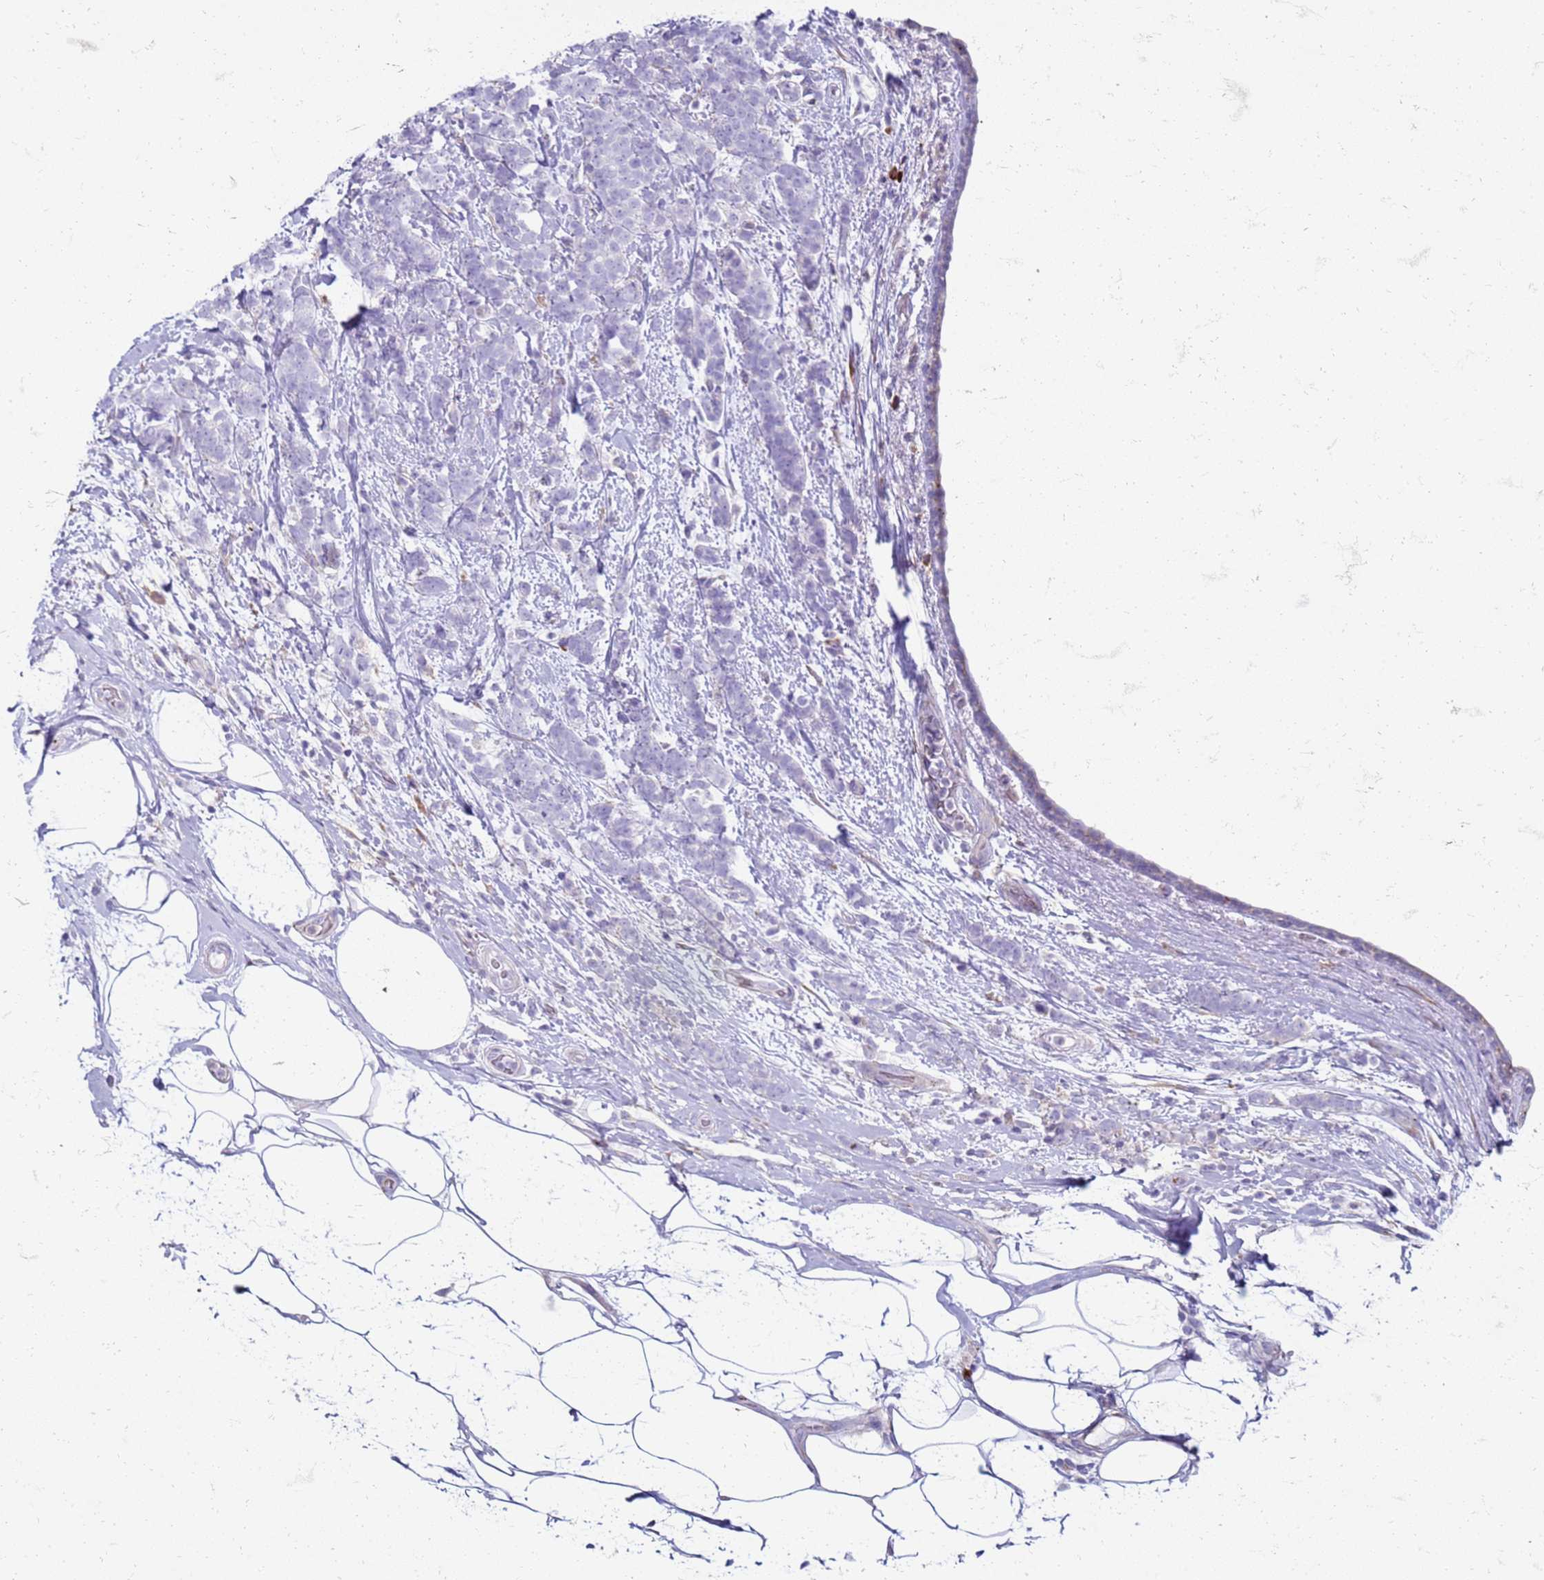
{"staining": {"intensity": "negative", "quantity": "none", "location": "none"}, "tissue": "breast cancer", "cell_type": "Tumor cells", "image_type": "cancer", "snomed": [{"axis": "morphology", "description": "Lobular carcinoma"}, {"axis": "topography", "description": "Breast"}], "caption": "Breast cancer (lobular carcinoma) was stained to show a protein in brown. There is no significant positivity in tumor cells. (DAB immunohistochemistry visualized using brightfield microscopy, high magnification).", "gene": "PDK3", "patient": {"sex": "female", "age": 58}}